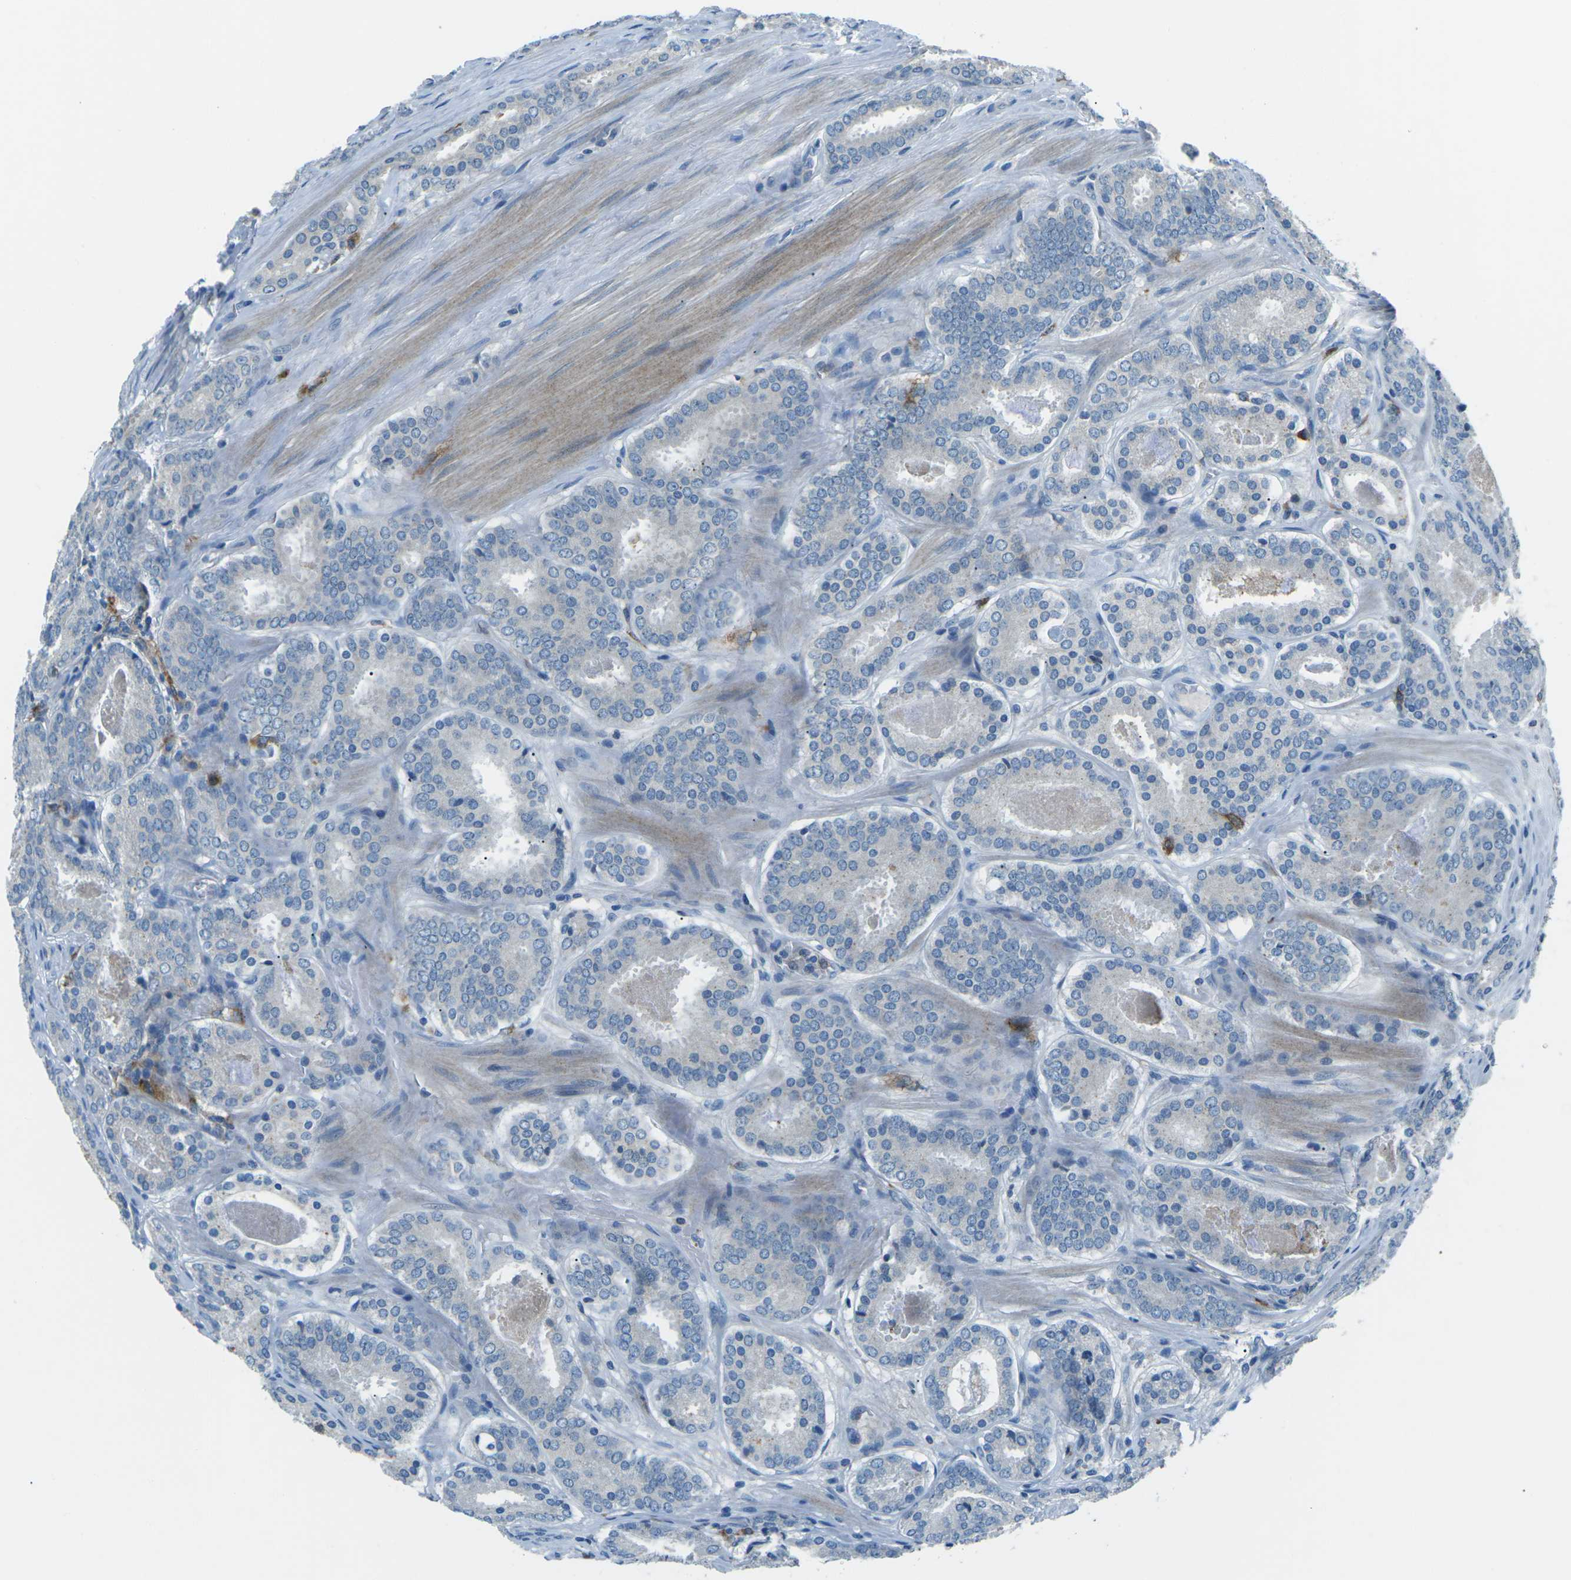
{"staining": {"intensity": "negative", "quantity": "none", "location": "none"}, "tissue": "prostate cancer", "cell_type": "Tumor cells", "image_type": "cancer", "snomed": [{"axis": "morphology", "description": "Adenocarcinoma, Low grade"}, {"axis": "topography", "description": "Prostate"}], "caption": "Image shows no significant protein staining in tumor cells of prostate cancer (adenocarcinoma (low-grade)).", "gene": "CD1D", "patient": {"sex": "male", "age": 69}}